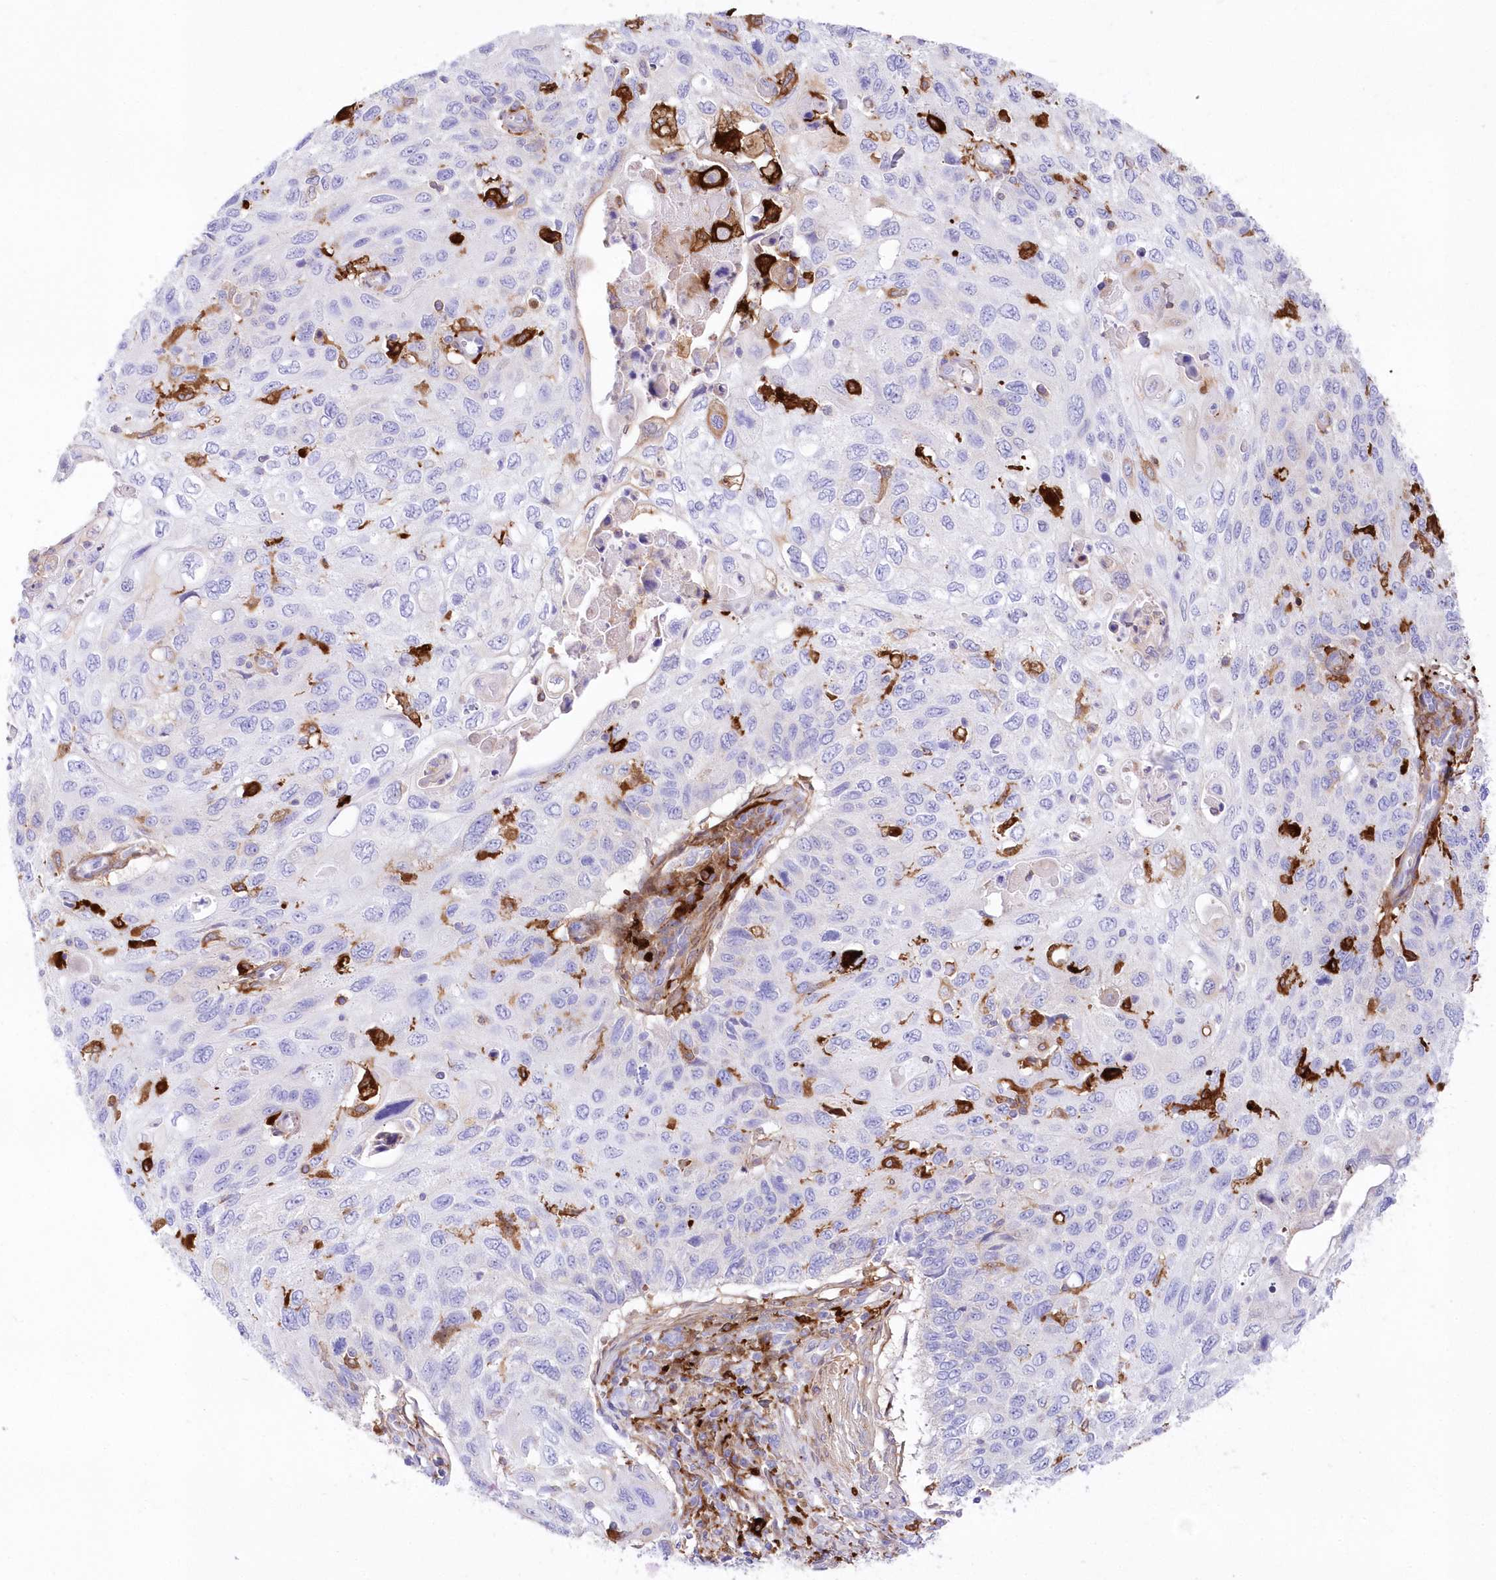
{"staining": {"intensity": "negative", "quantity": "none", "location": "none"}, "tissue": "cervical cancer", "cell_type": "Tumor cells", "image_type": "cancer", "snomed": [{"axis": "morphology", "description": "Squamous cell carcinoma, NOS"}, {"axis": "topography", "description": "Cervix"}], "caption": "This is a image of immunohistochemistry staining of cervical cancer, which shows no staining in tumor cells. (Stains: DAB immunohistochemistry with hematoxylin counter stain, Microscopy: brightfield microscopy at high magnification).", "gene": "DNAJC19", "patient": {"sex": "female", "age": 70}}